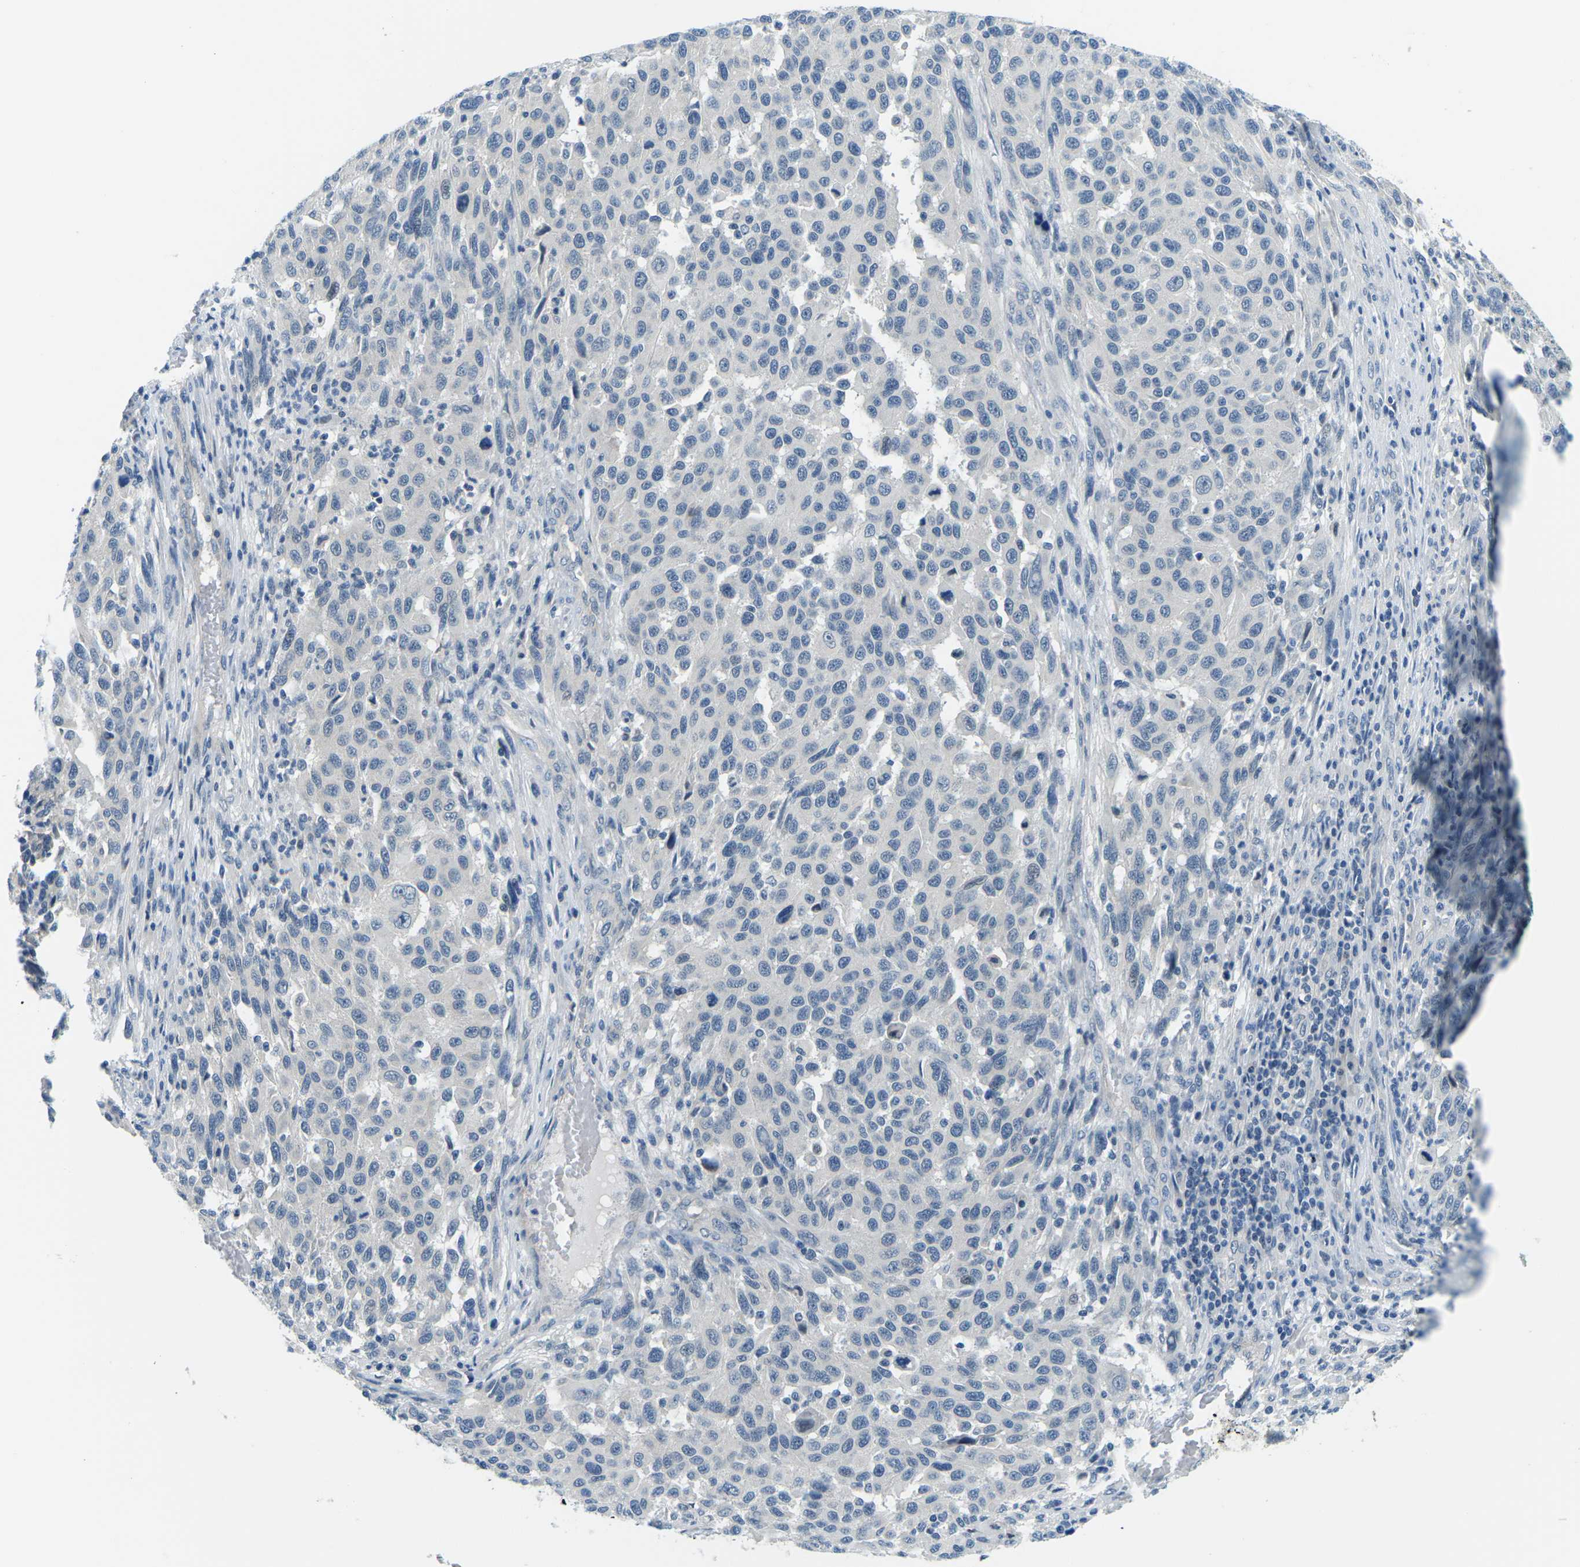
{"staining": {"intensity": "negative", "quantity": "none", "location": "none"}, "tissue": "melanoma", "cell_type": "Tumor cells", "image_type": "cancer", "snomed": [{"axis": "morphology", "description": "Malignant melanoma, Metastatic site"}, {"axis": "topography", "description": "Lymph node"}], "caption": "This image is of melanoma stained with IHC to label a protein in brown with the nuclei are counter-stained blue. There is no expression in tumor cells.", "gene": "CTNND1", "patient": {"sex": "male", "age": 61}}